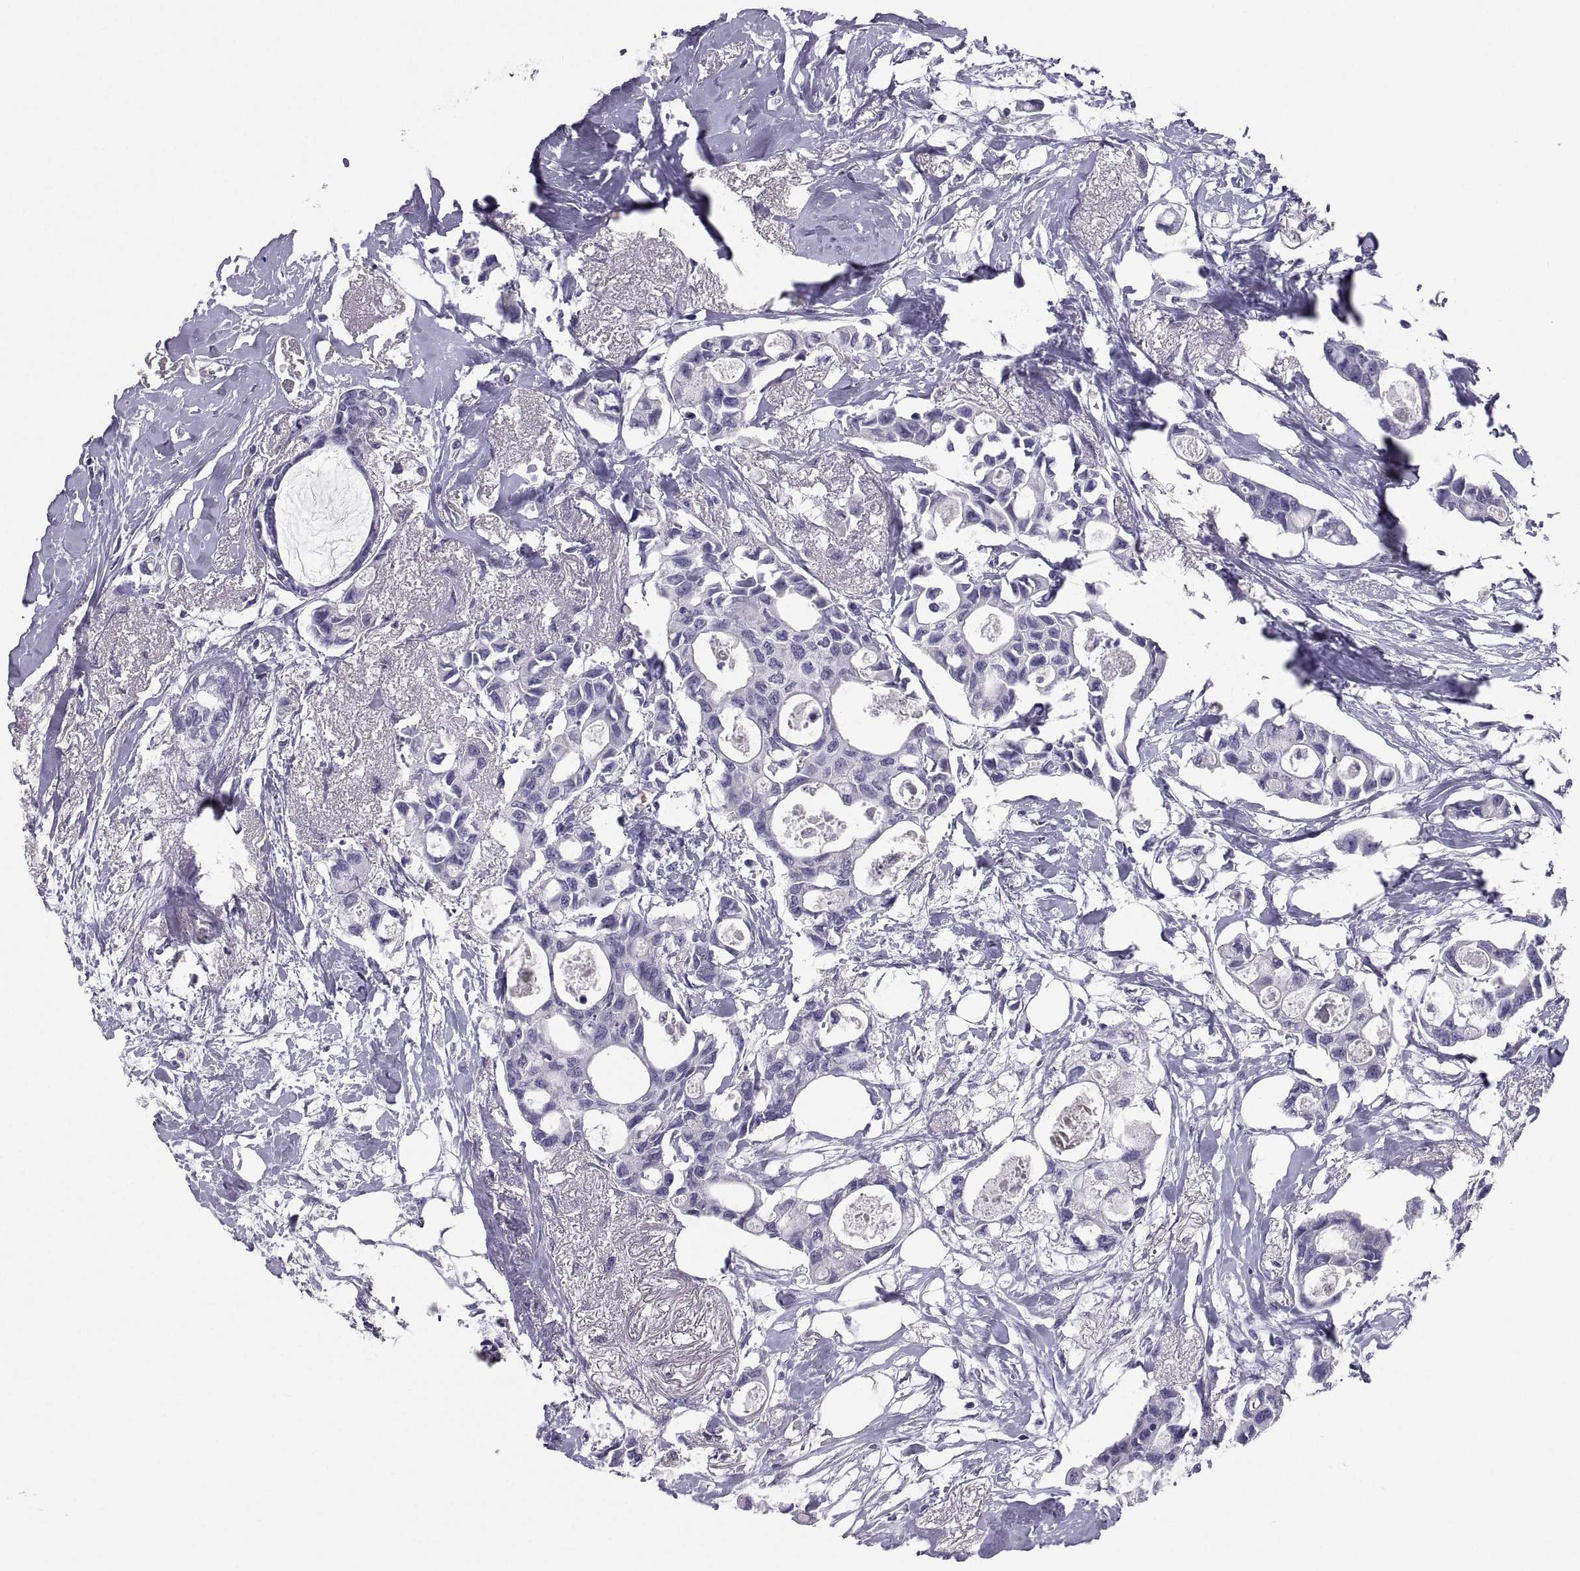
{"staining": {"intensity": "negative", "quantity": "none", "location": "none"}, "tissue": "breast cancer", "cell_type": "Tumor cells", "image_type": "cancer", "snomed": [{"axis": "morphology", "description": "Duct carcinoma"}, {"axis": "topography", "description": "Breast"}], "caption": "The histopathology image demonstrates no staining of tumor cells in breast intraductal carcinoma.", "gene": "IGSF1", "patient": {"sex": "female", "age": 83}}